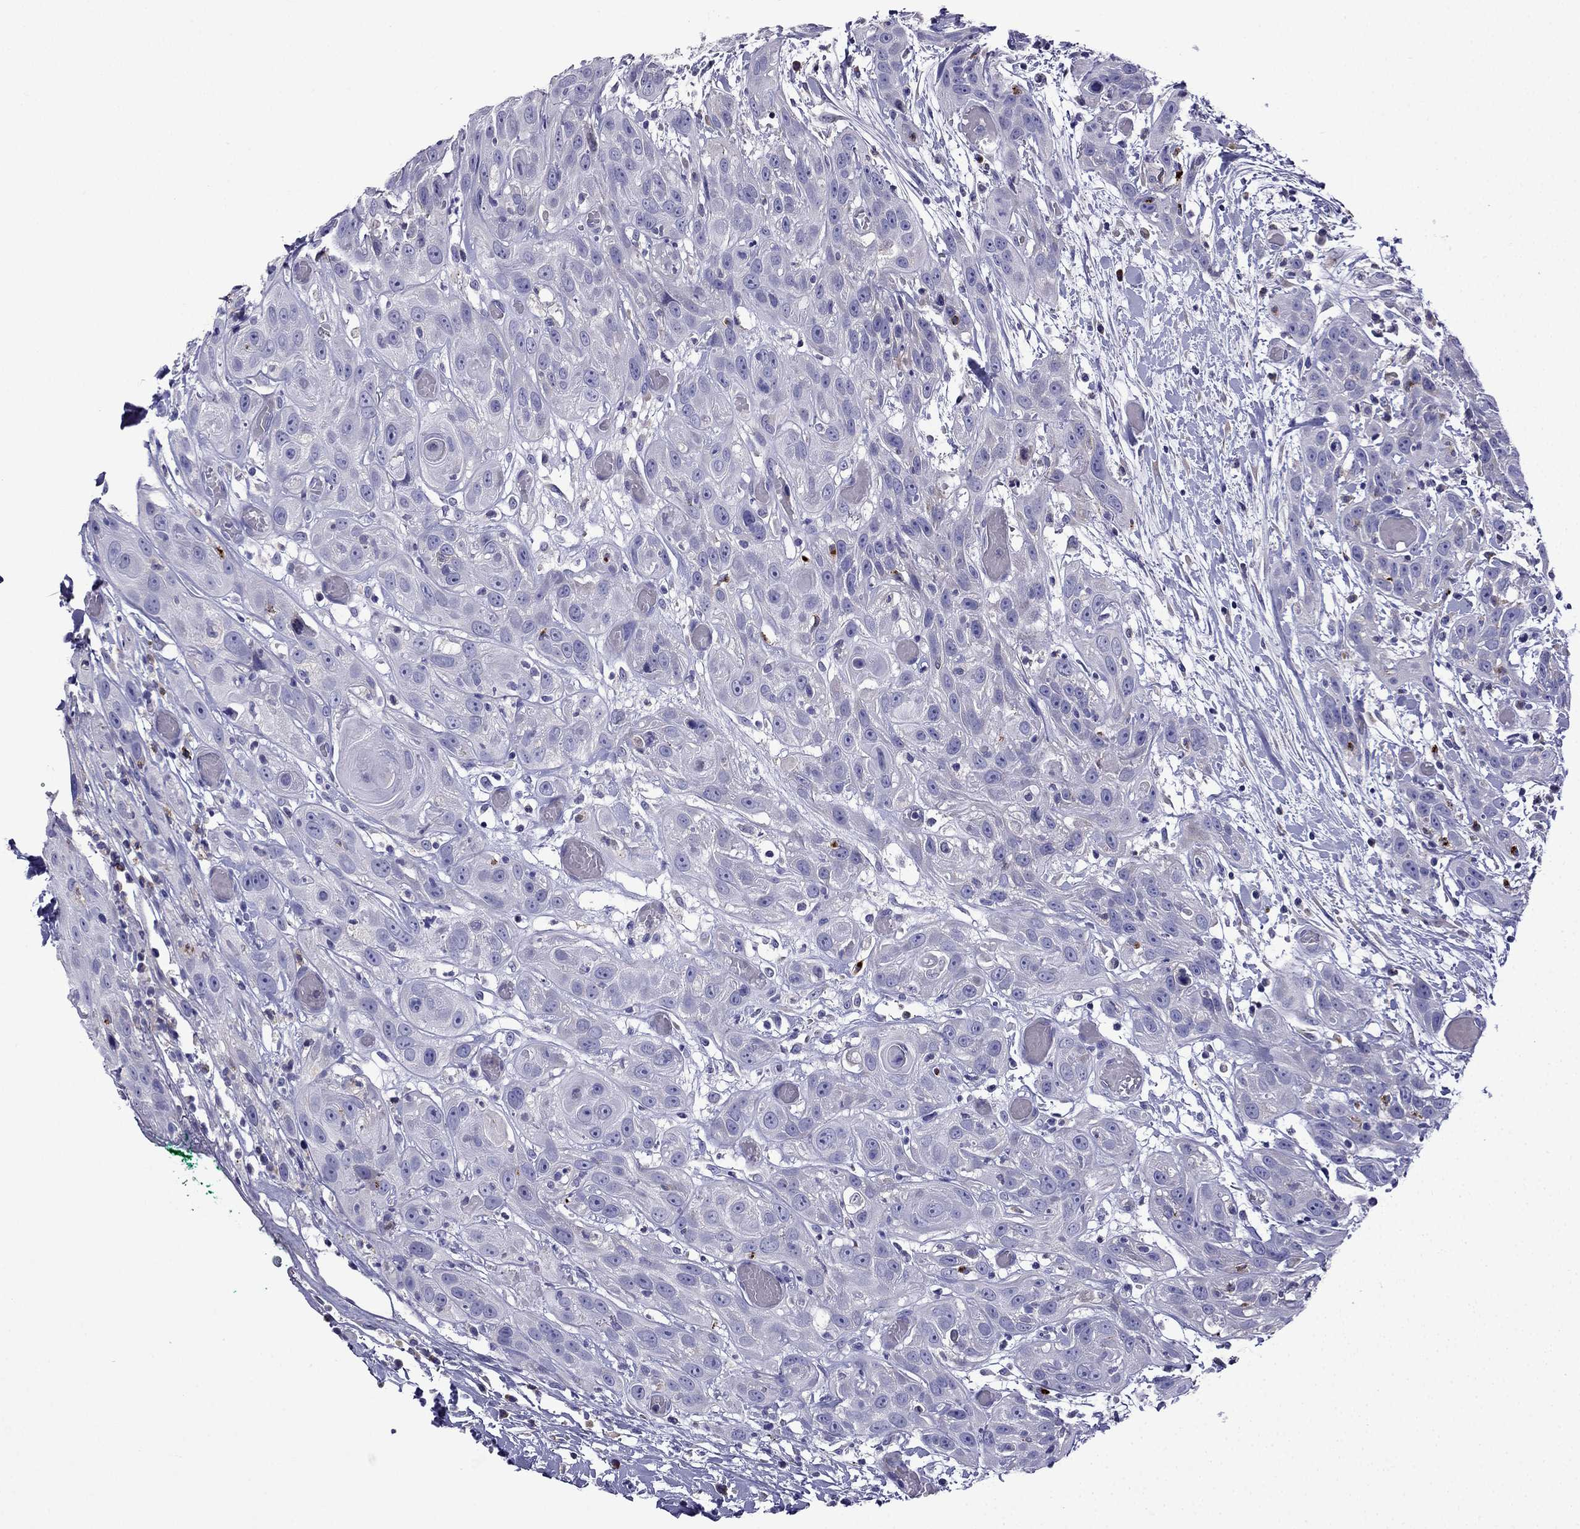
{"staining": {"intensity": "negative", "quantity": "none", "location": "none"}, "tissue": "head and neck cancer", "cell_type": "Tumor cells", "image_type": "cancer", "snomed": [{"axis": "morphology", "description": "Normal tissue, NOS"}, {"axis": "morphology", "description": "Squamous cell carcinoma, NOS"}, {"axis": "topography", "description": "Oral tissue"}, {"axis": "topography", "description": "Salivary gland"}, {"axis": "topography", "description": "Head-Neck"}], "caption": "Immunohistochemical staining of squamous cell carcinoma (head and neck) shows no significant staining in tumor cells.", "gene": "TSSK4", "patient": {"sex": "female", "age": 62}}